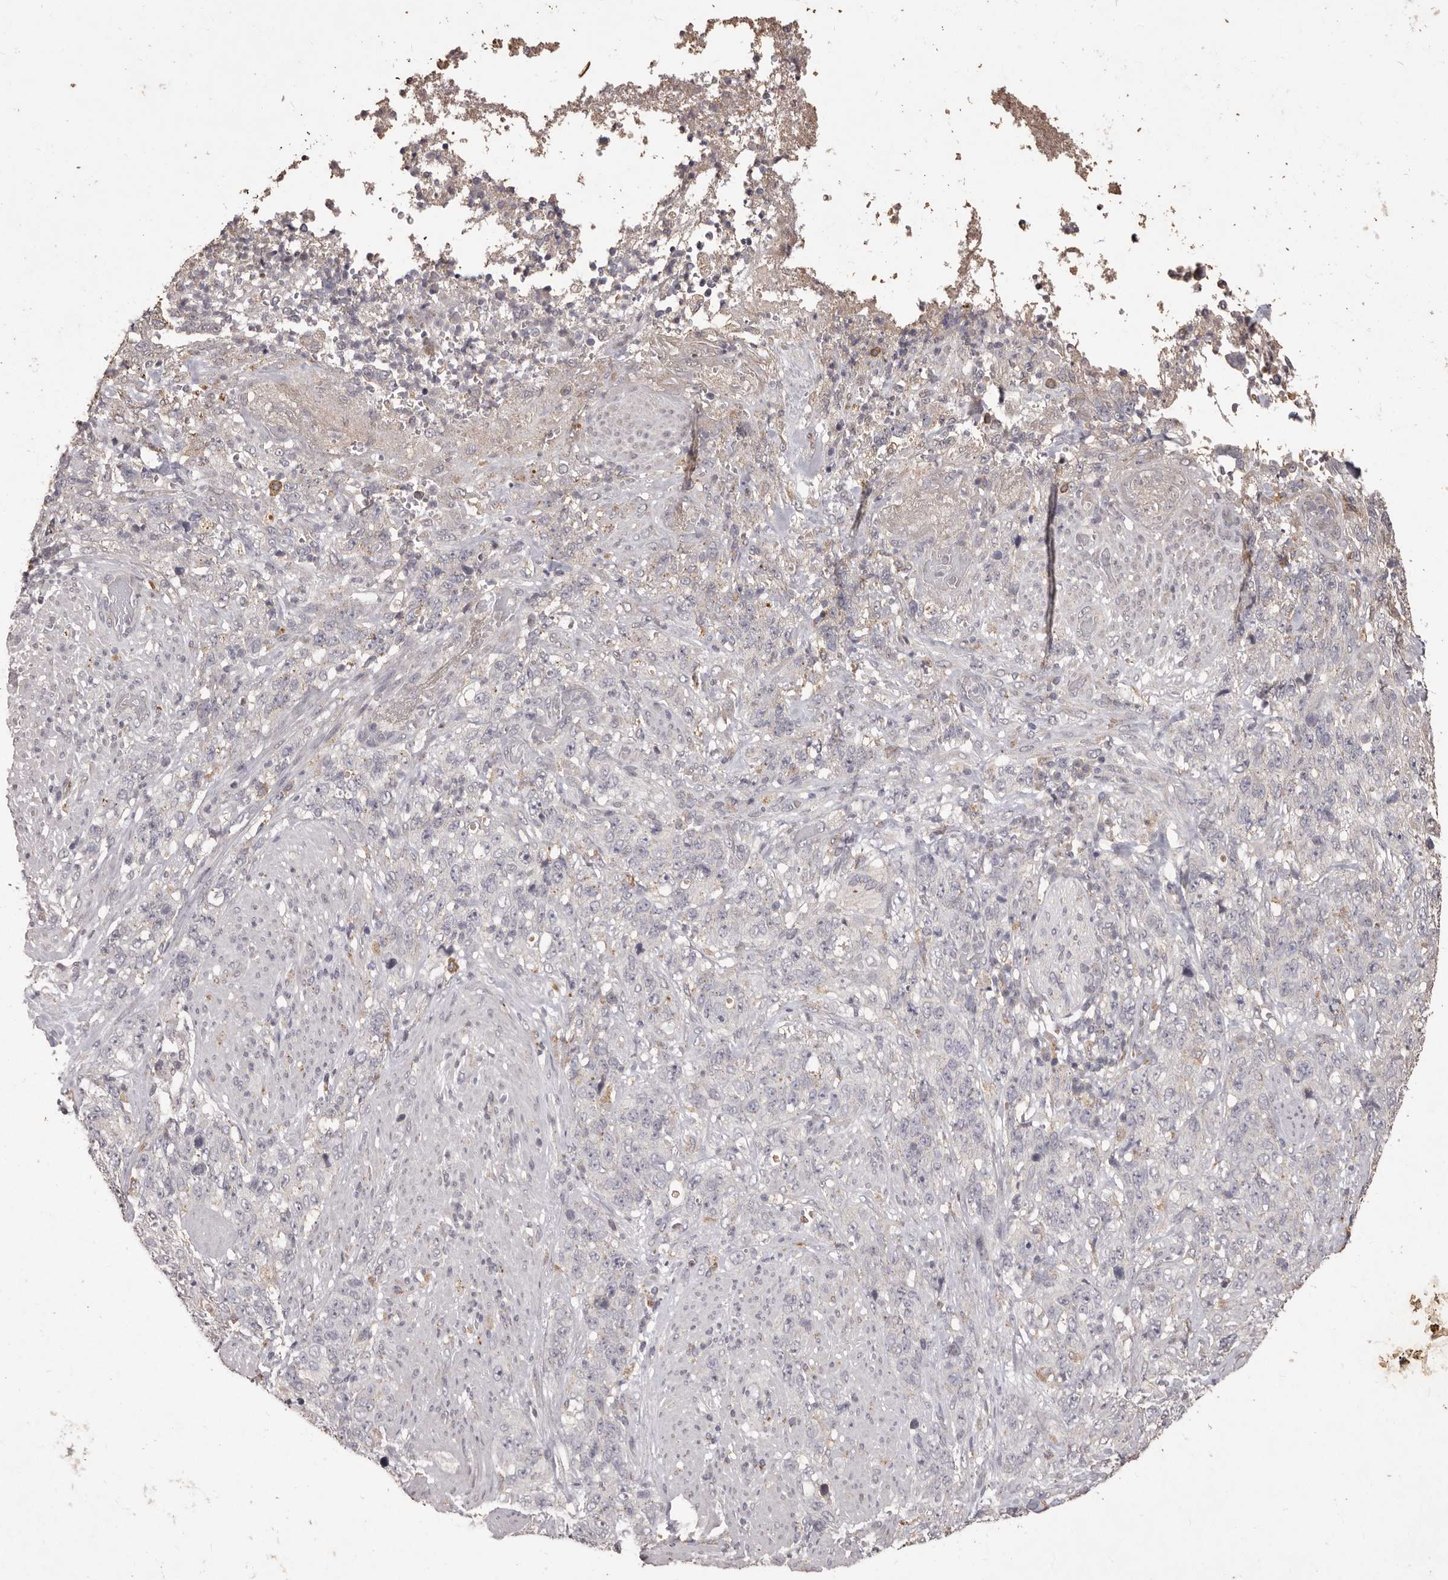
{"staining": {"intensity": "negative", "quantity": "none", "location": "none"}, "tissue": "stomach cancer", "cell_type": "Tumor cells", "image_type": "cancer", "snomed": [{"axis": "morphology", "description": "Adenocarcinoma, NOS"}, {"axis": "topography", "description": "Stomach"}], "caption": "IHC of human adenocarcinoma (stomach) reveals no staining in tumor cells.", "gene": "PRSS27", "patient": {"sex": "male", "age": 48}}